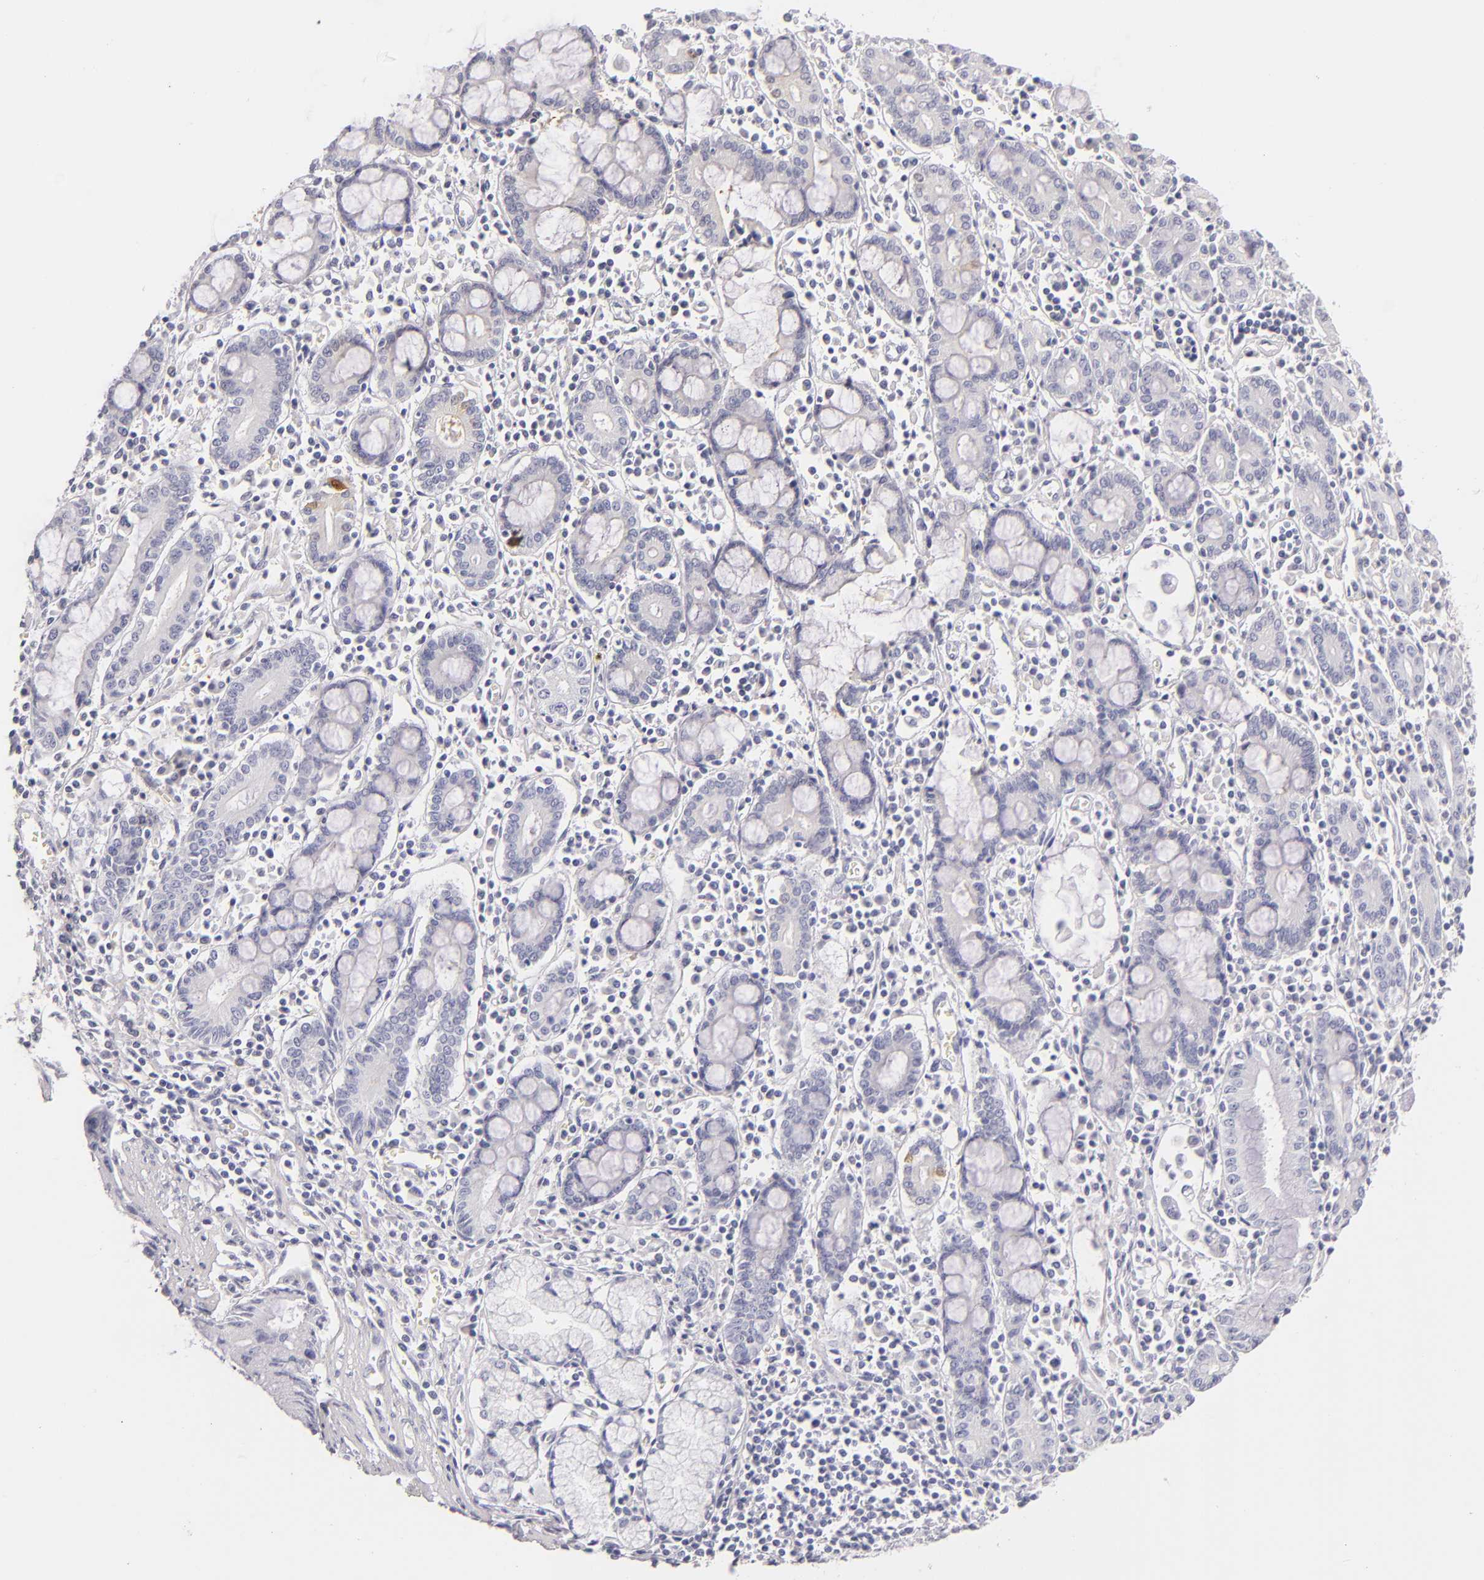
{"staining": {"intensity": "negative", "quantity": "none", "location": "none"}, "tissue": "pancreatic cancer", "cell_type": "Tumor cells", "image_type": "cancer", "snomed": [{"axis": "morphology", "description": "Adenocarcinoma, NOS"}, {"axis": "topography", "description": "Pancreas"}], "caption": "Tumor cells are negative for protein expression in human adenocarcinoma (pancreatic).", "gene": "FABP1", "patient": {"sex": "male", "age": 59}}